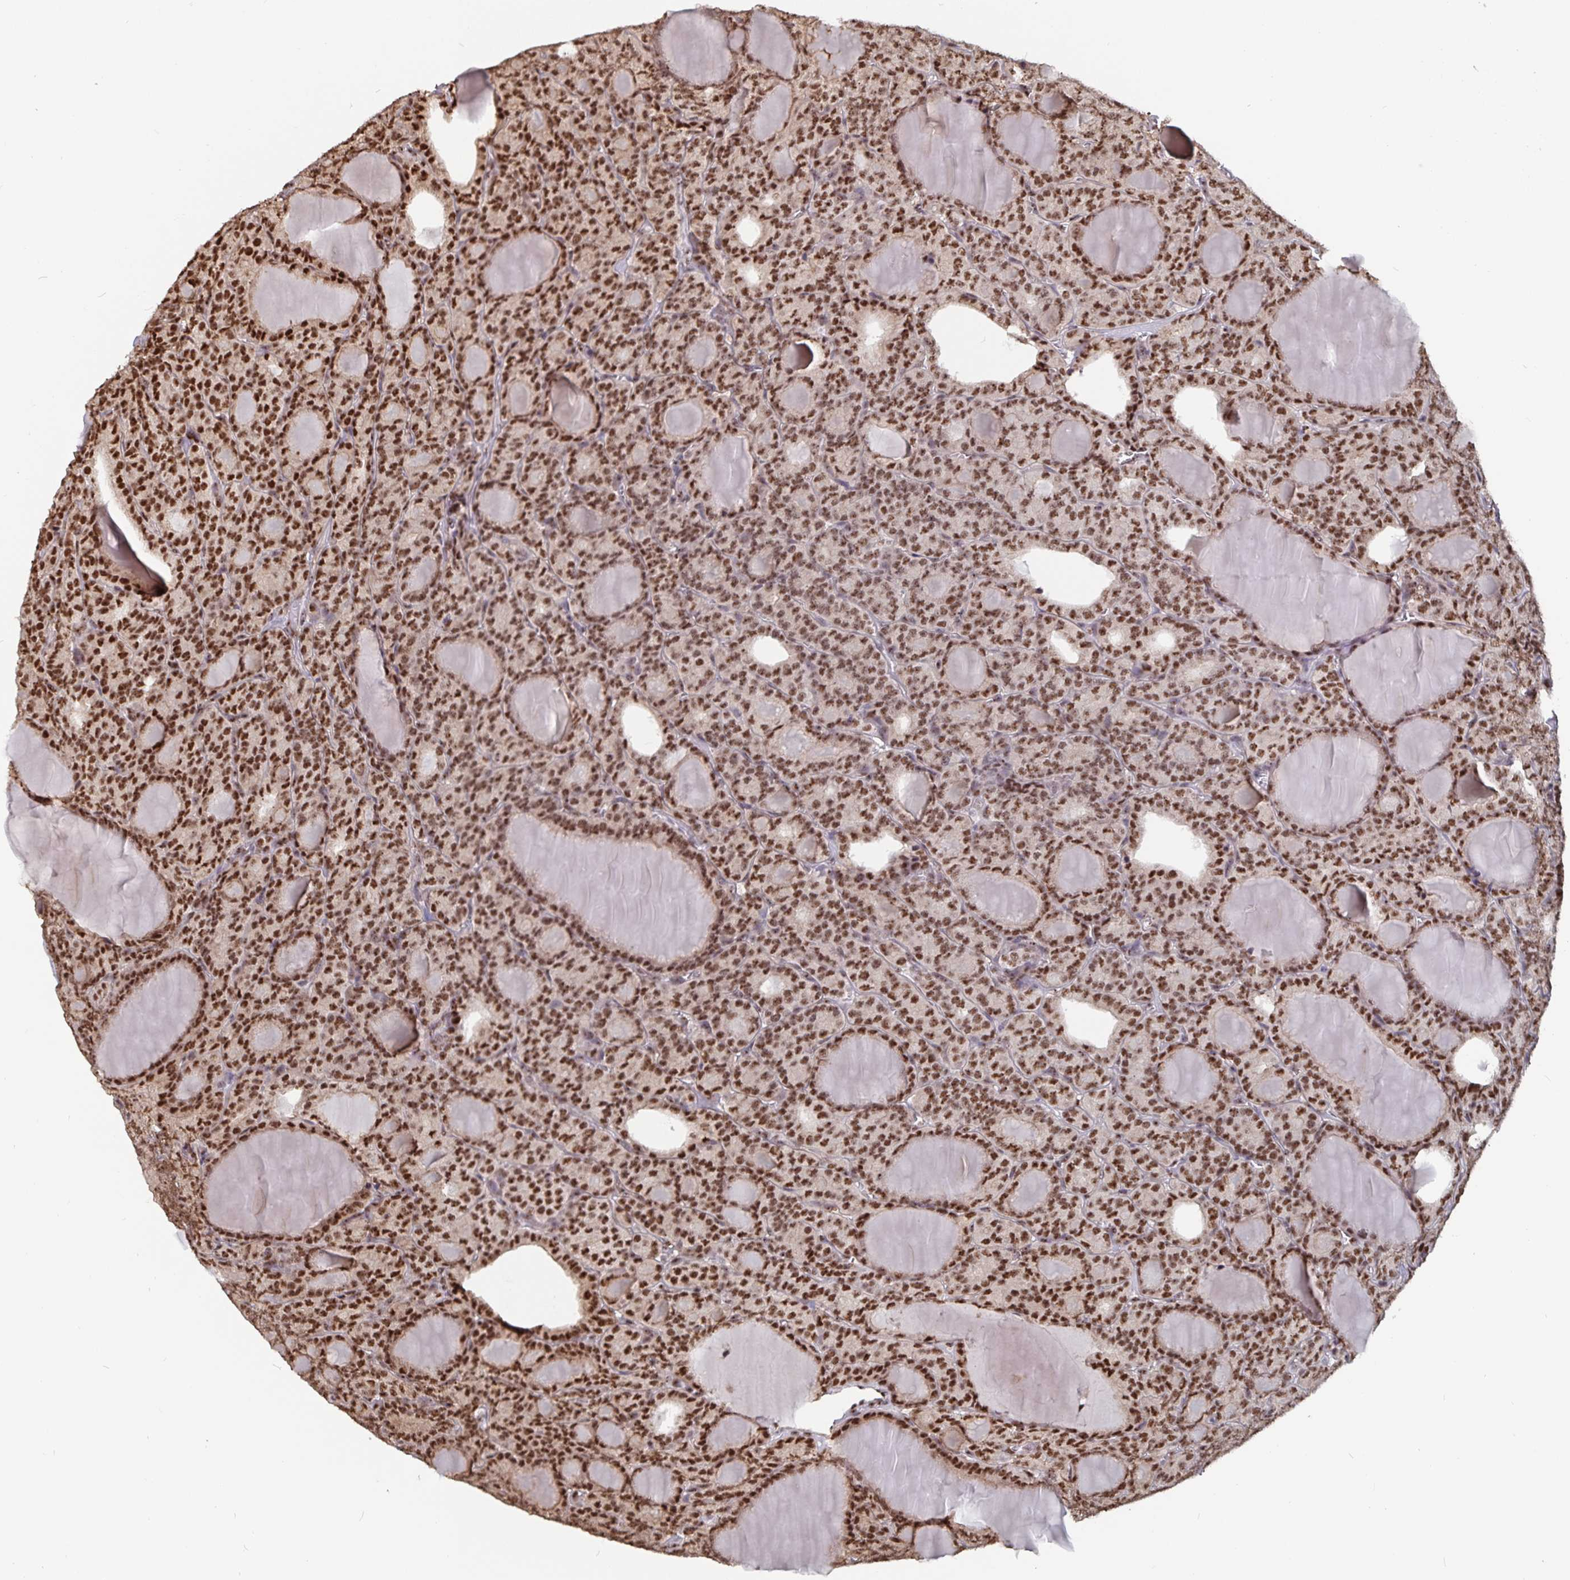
{"staining": {"intensity": "strong", "quantity": ">75%", "location": "nuclear"}, "tissue": "thyroid cancer", "cell_type": "Tumor cells", "image_type": "cancer", "snomed": [{"axis": "morphology", "description": "Follicular adenoma carcinoma, NOS"}, {"axis": "topography", "description": "Thyroid gland"}], "caption": "Thyroid cancer stained with IHC demonstrates strong nuclear expression in approximately >75% of tumor cells.", "gene": "LAS1L", "patient": {"sex": "male", "age": 74}}